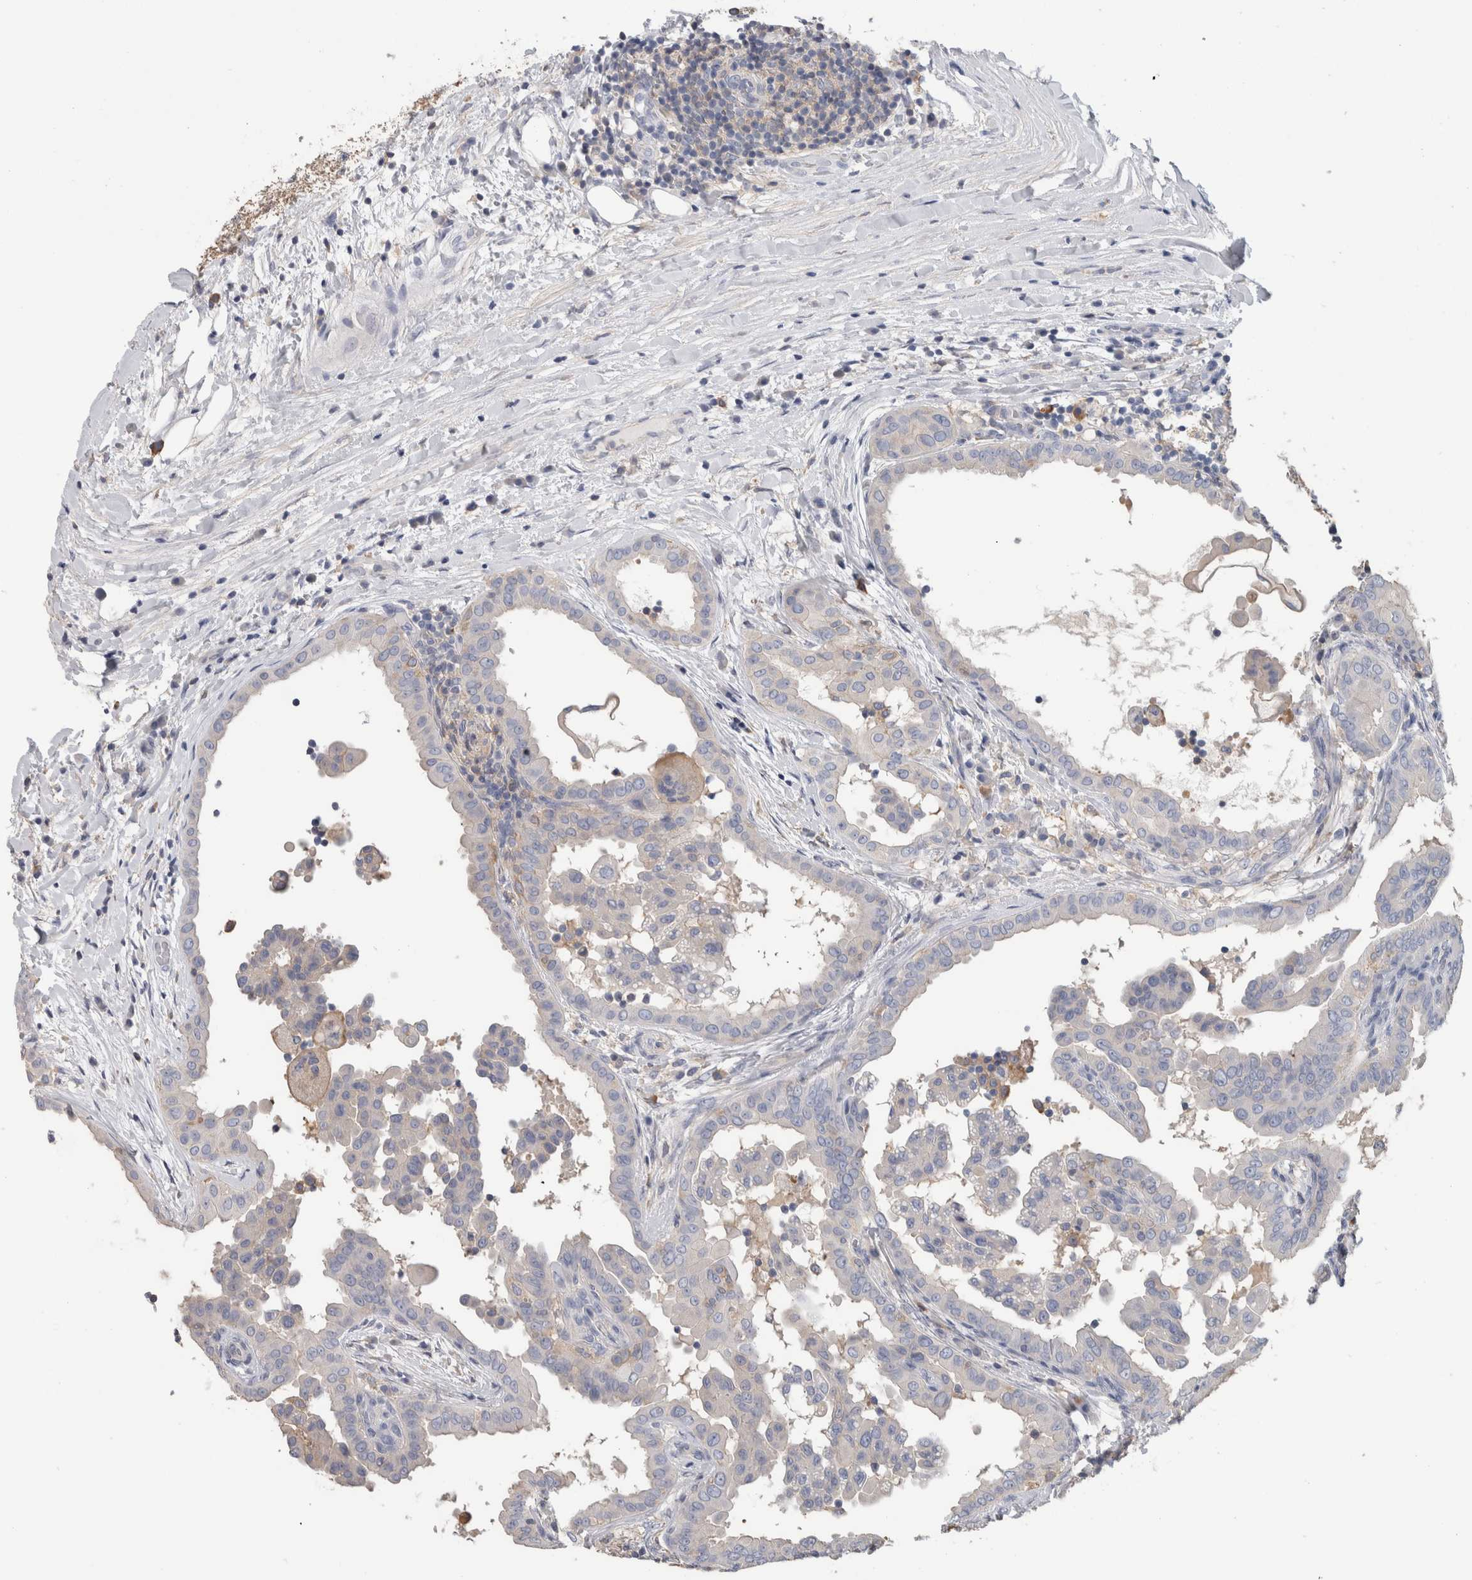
{"staining": {"intensity": "negative", "quantity": "none", "location": "none"}, "tissue": "thyroid cancer", "cell_type": "Tumor cells", "image_type": "cancer", "snomed": [{"axis": "morphology", "description": "Papillary adenocarcinoma, NOS"}, {"axis": "topography", "description": "Thyroid gland"}], "caption": "Human thyroid cancer (papillary adenocarcinoma) stained for a protein using IHC displays no positivity in tumor cells.", "gene": "SCRN1", "patient": {"sex": "male", "age": 33}}